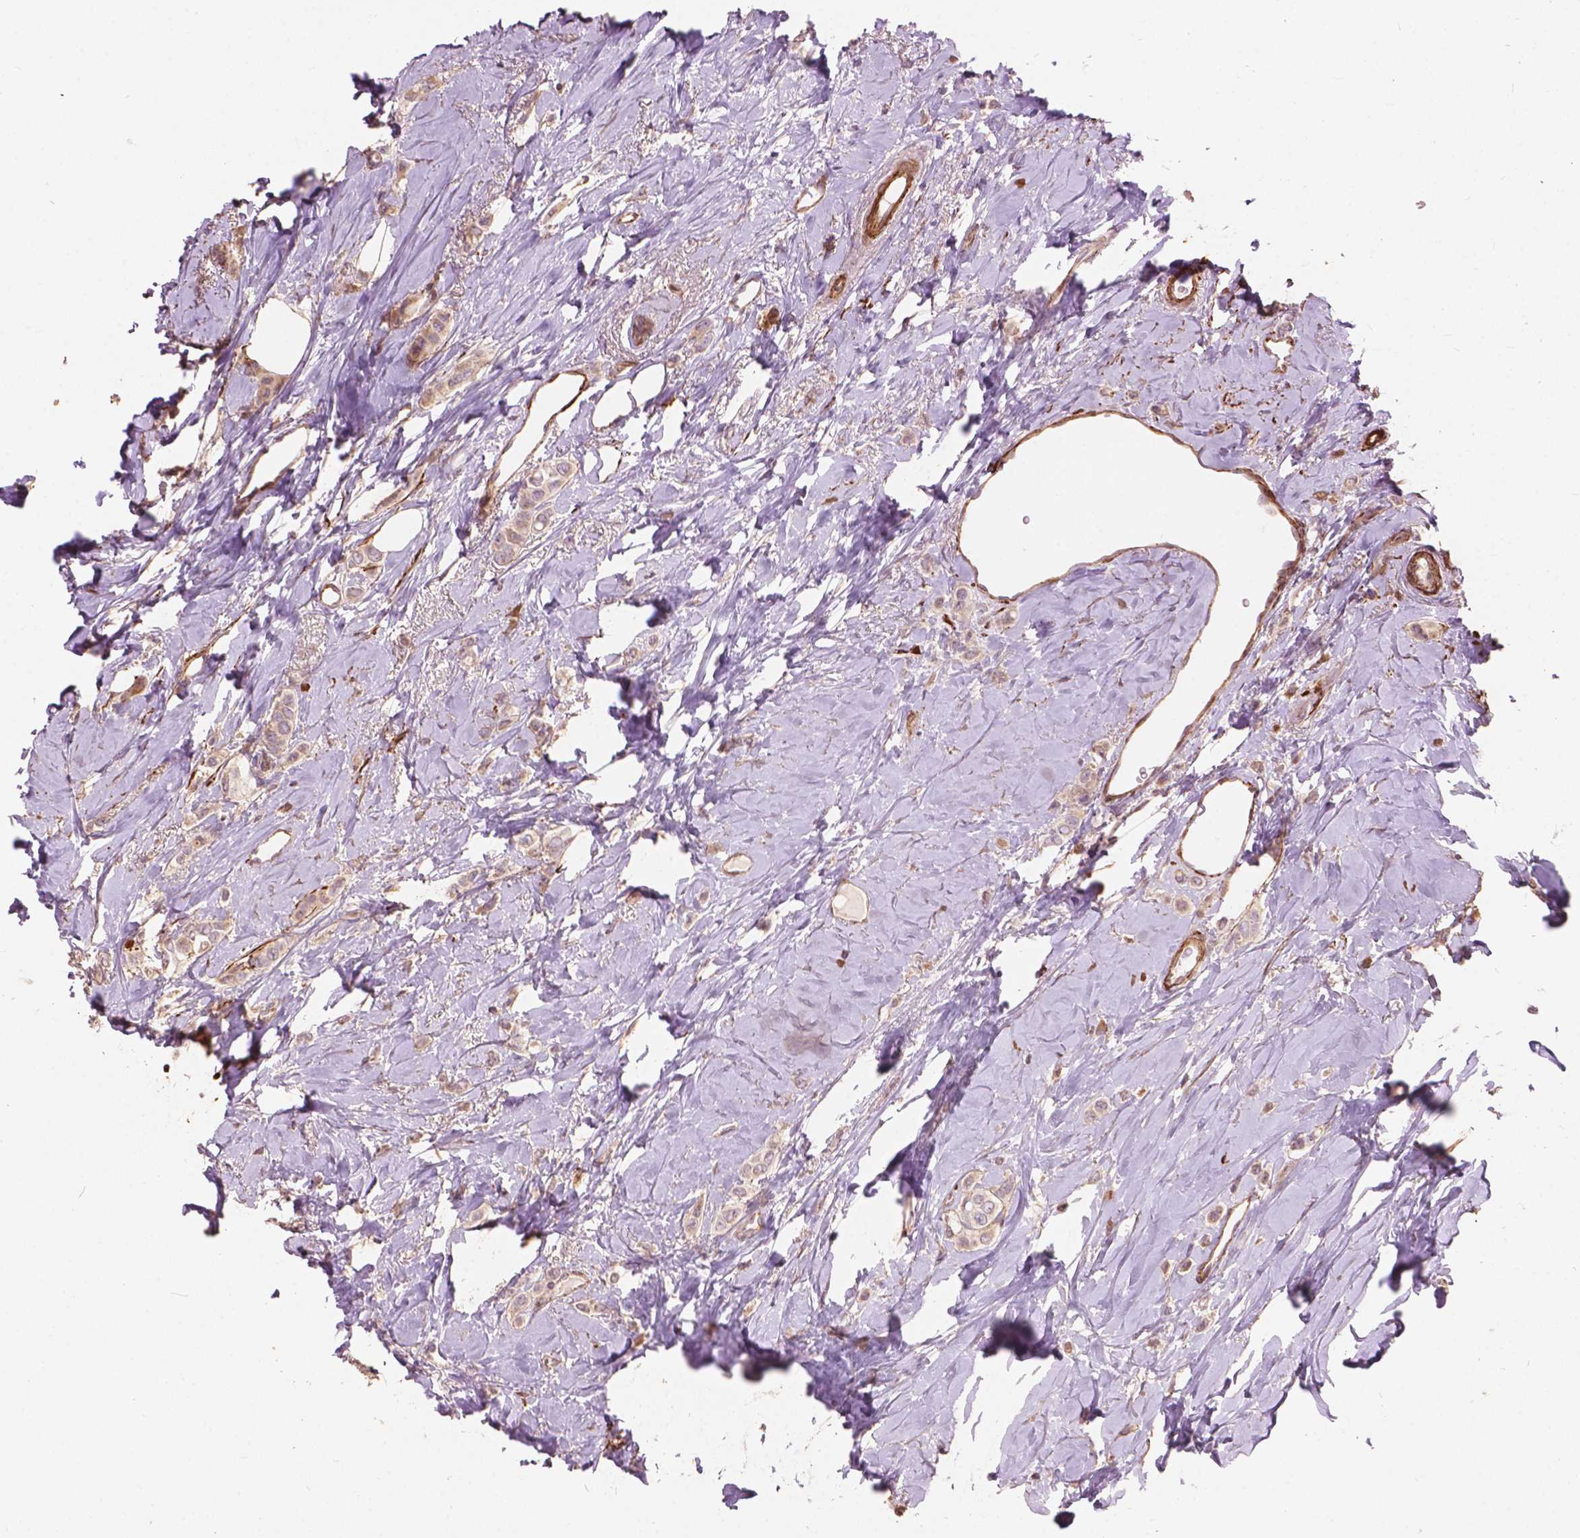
{"staining": {"intensity": "weak", "quantity": "<25%", "location": "cytoplasmic/membranous"}, "tissue": "breast cancer", "cell_type": "Tumor cells", "image_type": "cancer", "snomed": [{"axis": "morphology", "description": "Lobular carcinoma"}, {"axis": "topography", "description": "Breast"}], "caption": "The histopathology image displays no staining of tumor cells in lobular carcinoma (breast). (DAB (3,3'-diaminobenzidine) immunohistochemistry visualized using brightfield microscopy, high magnification).", "gene": "FNIP1", "patient": {"sex": "female", "age": 66}}